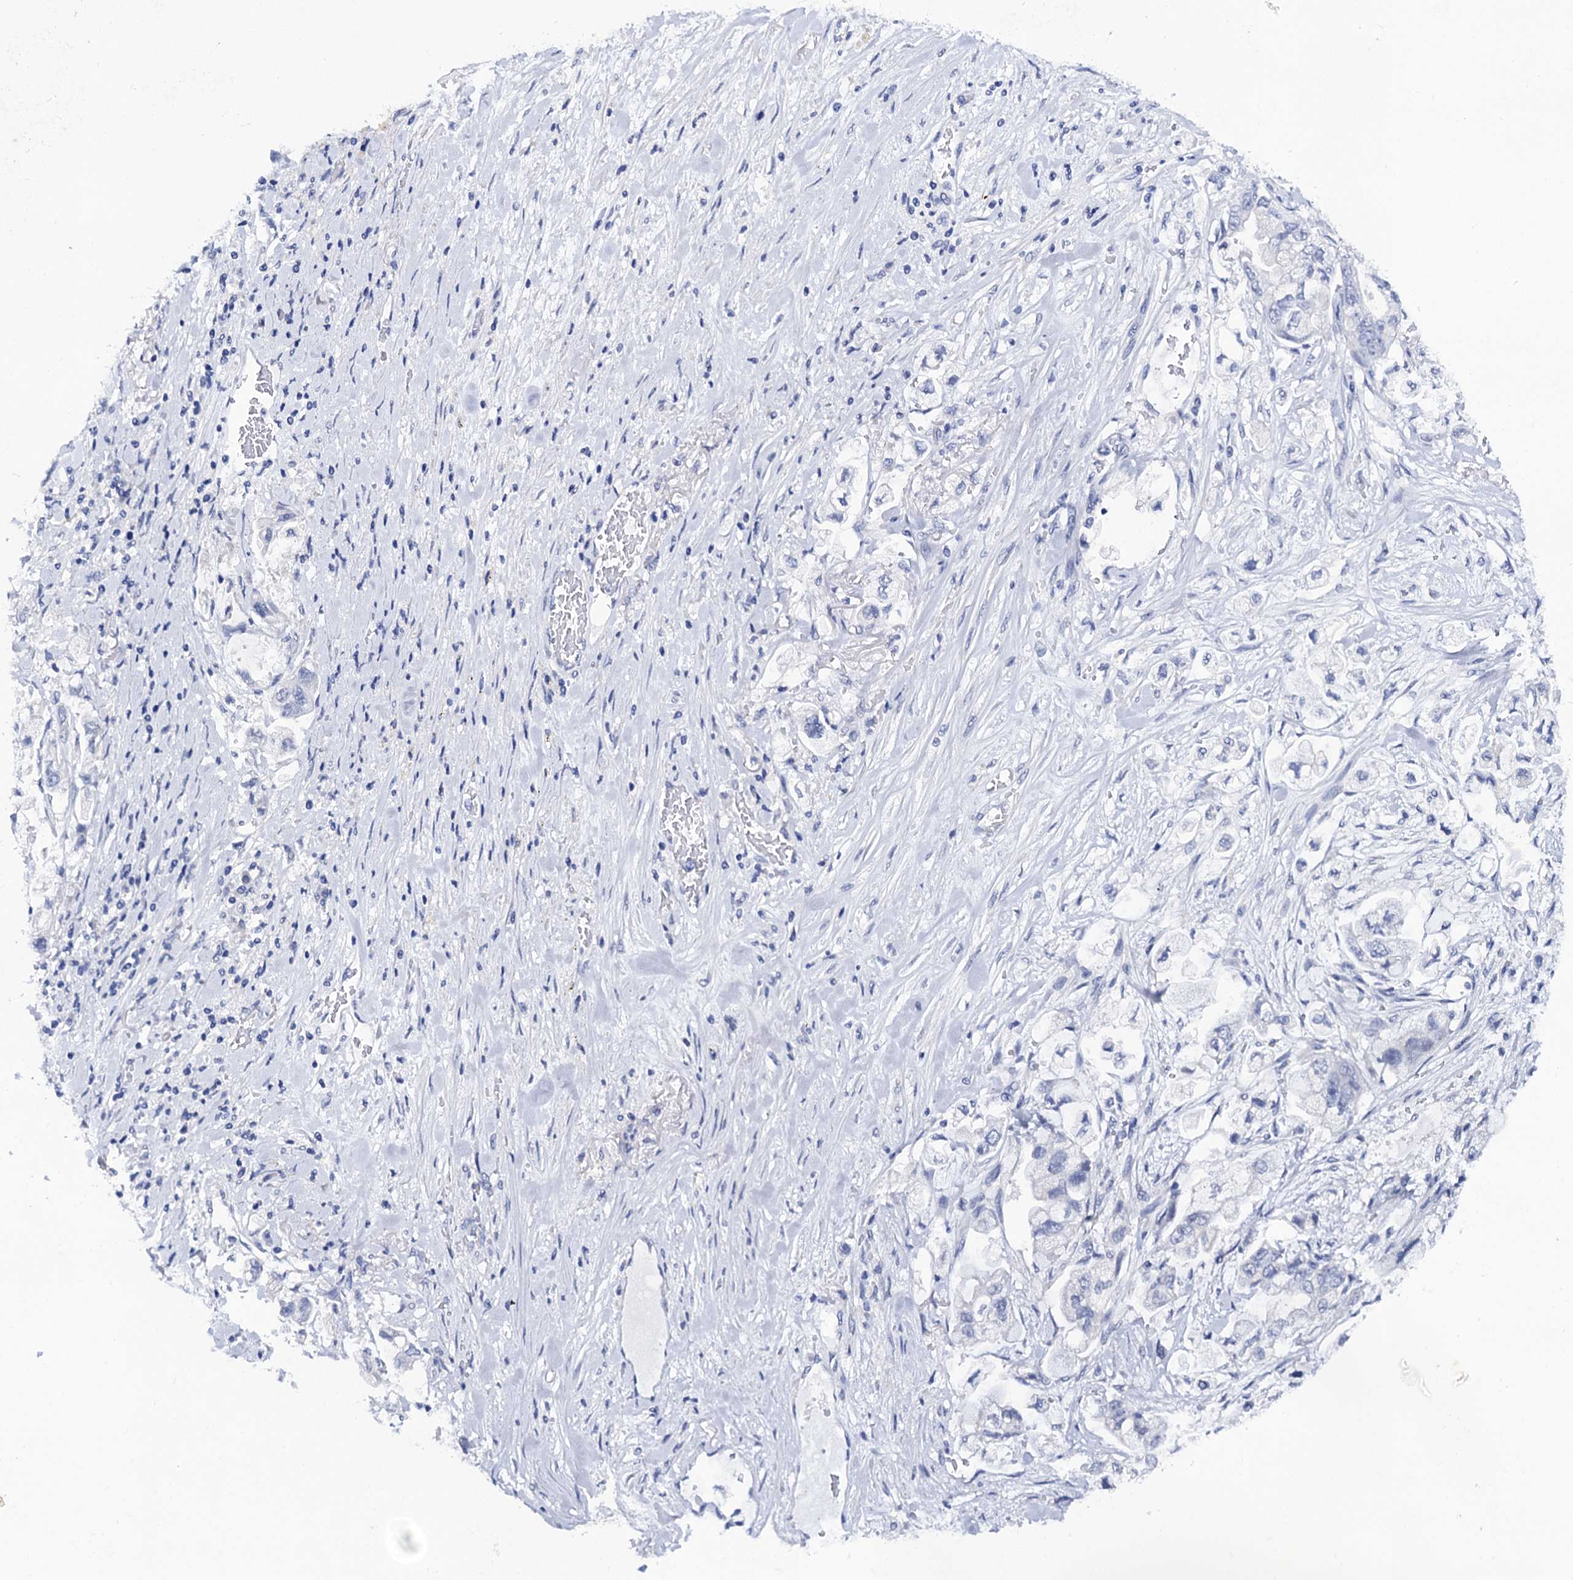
{"staining": {"intensity": "negative", "quantity": "none", "location": "none"}, "tissue": "stomach cancer", "cell_type": "Tumor cells", "image_type": "cancer", "snomed": [{"axis": "morphology", "description": "Adenocarcinoma, NOS"}, {"axis": "topography", "description": "Stomach"}], "caption": "An image of human stomach cancer is negative for staining in tumor cells.", "gene": "LYPD3", "patient": {"sex": "male", "age": 62}}